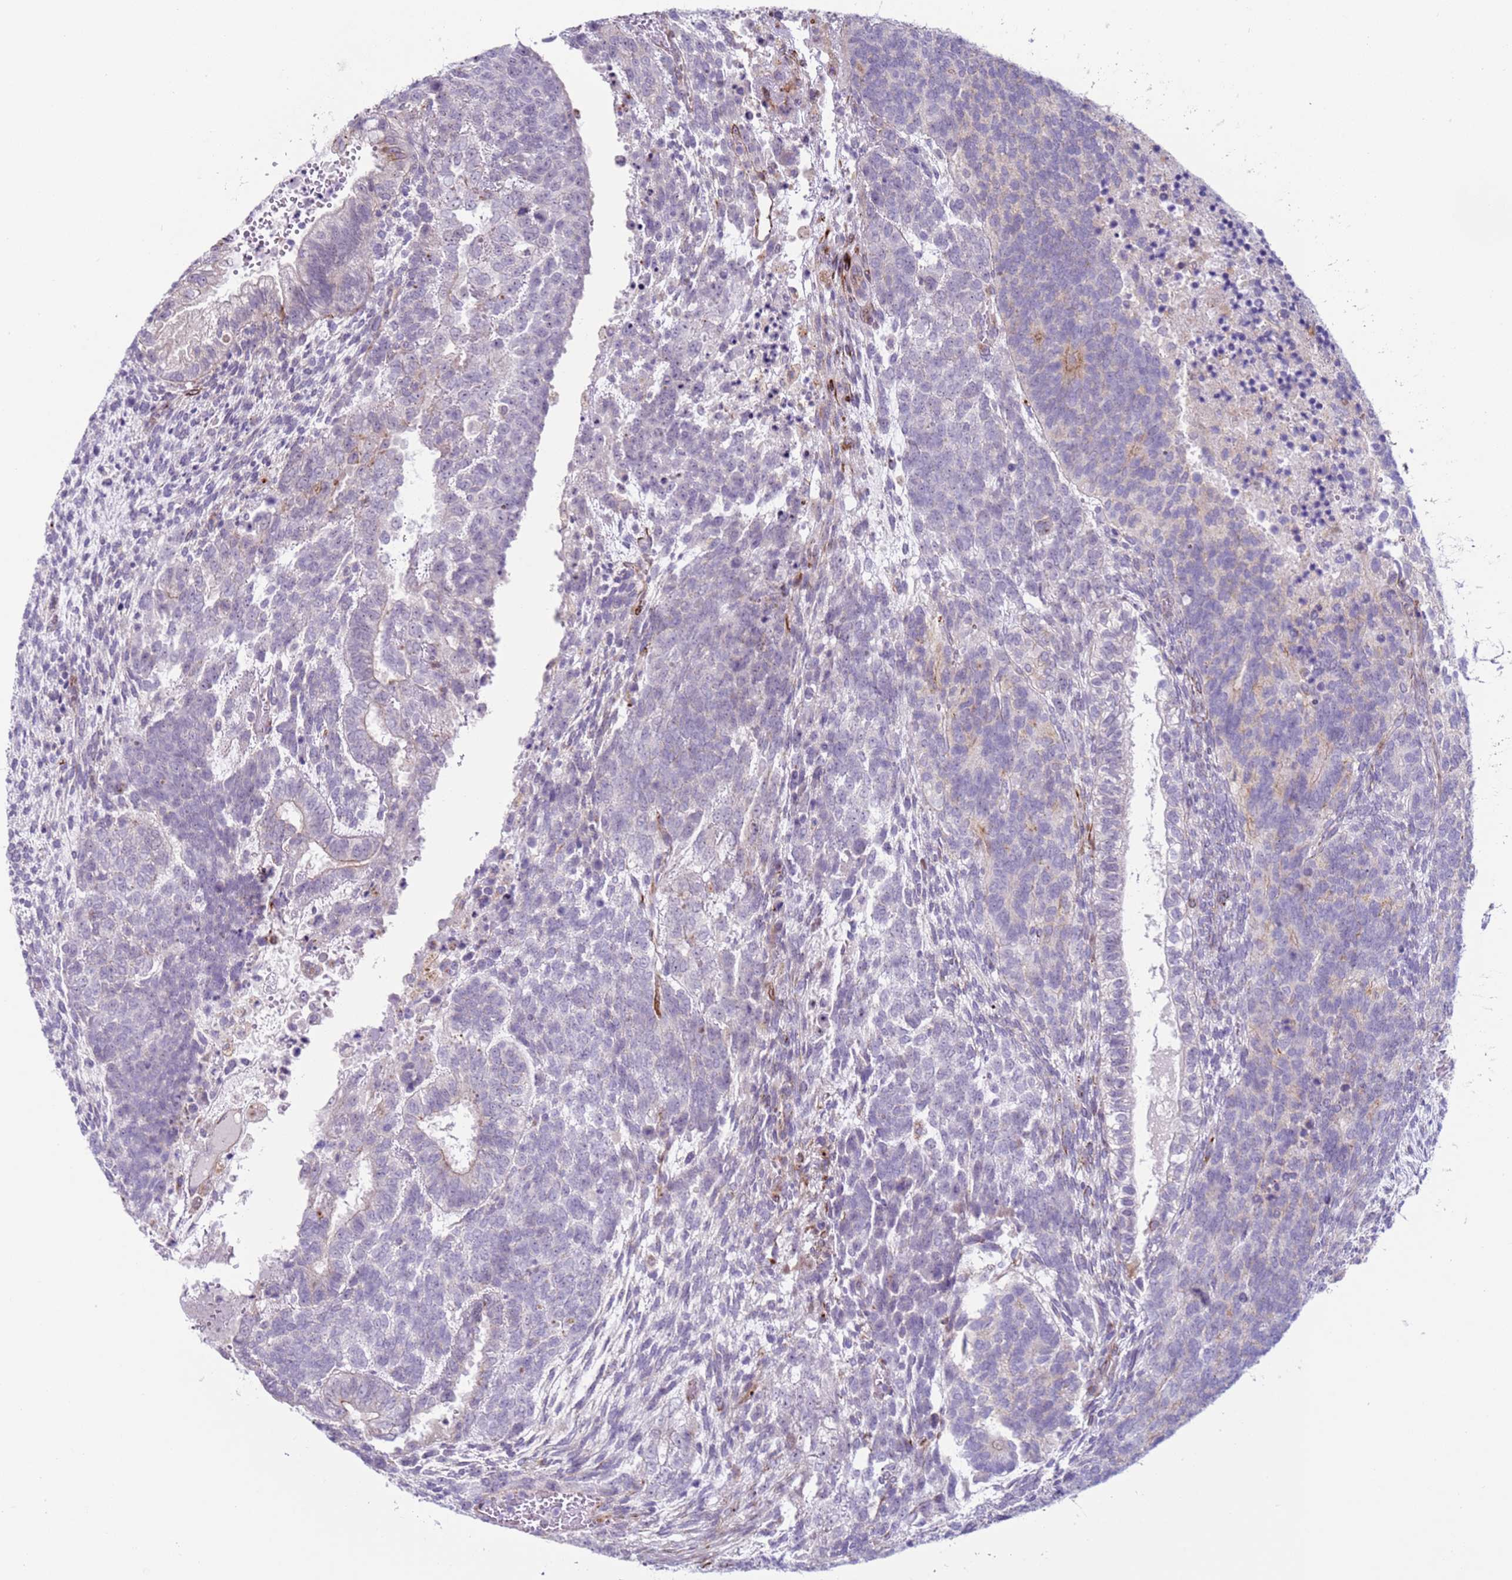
{"staining": {"intensity": "negative", "quantity": "none", "location": "none"}, "tissue": "testis cancer", "cell_type": "Tumor cells", "image_type": "cancer", "snomed": [{"axis": "morphology", "description": "Carcinoma, Embryonal, NOS"}, {"axis": "topography", "description": "Testis"}], "caption": "High power microscopy image of an IHC histopathology image of testis cancer, revealing no significant expression in tumor cells. (DAB immunohistochemistry visualized using brightfield microscopy, high magnification).", "gene": "HEATR1", "patient": {"sex": "male", "age": 23}}